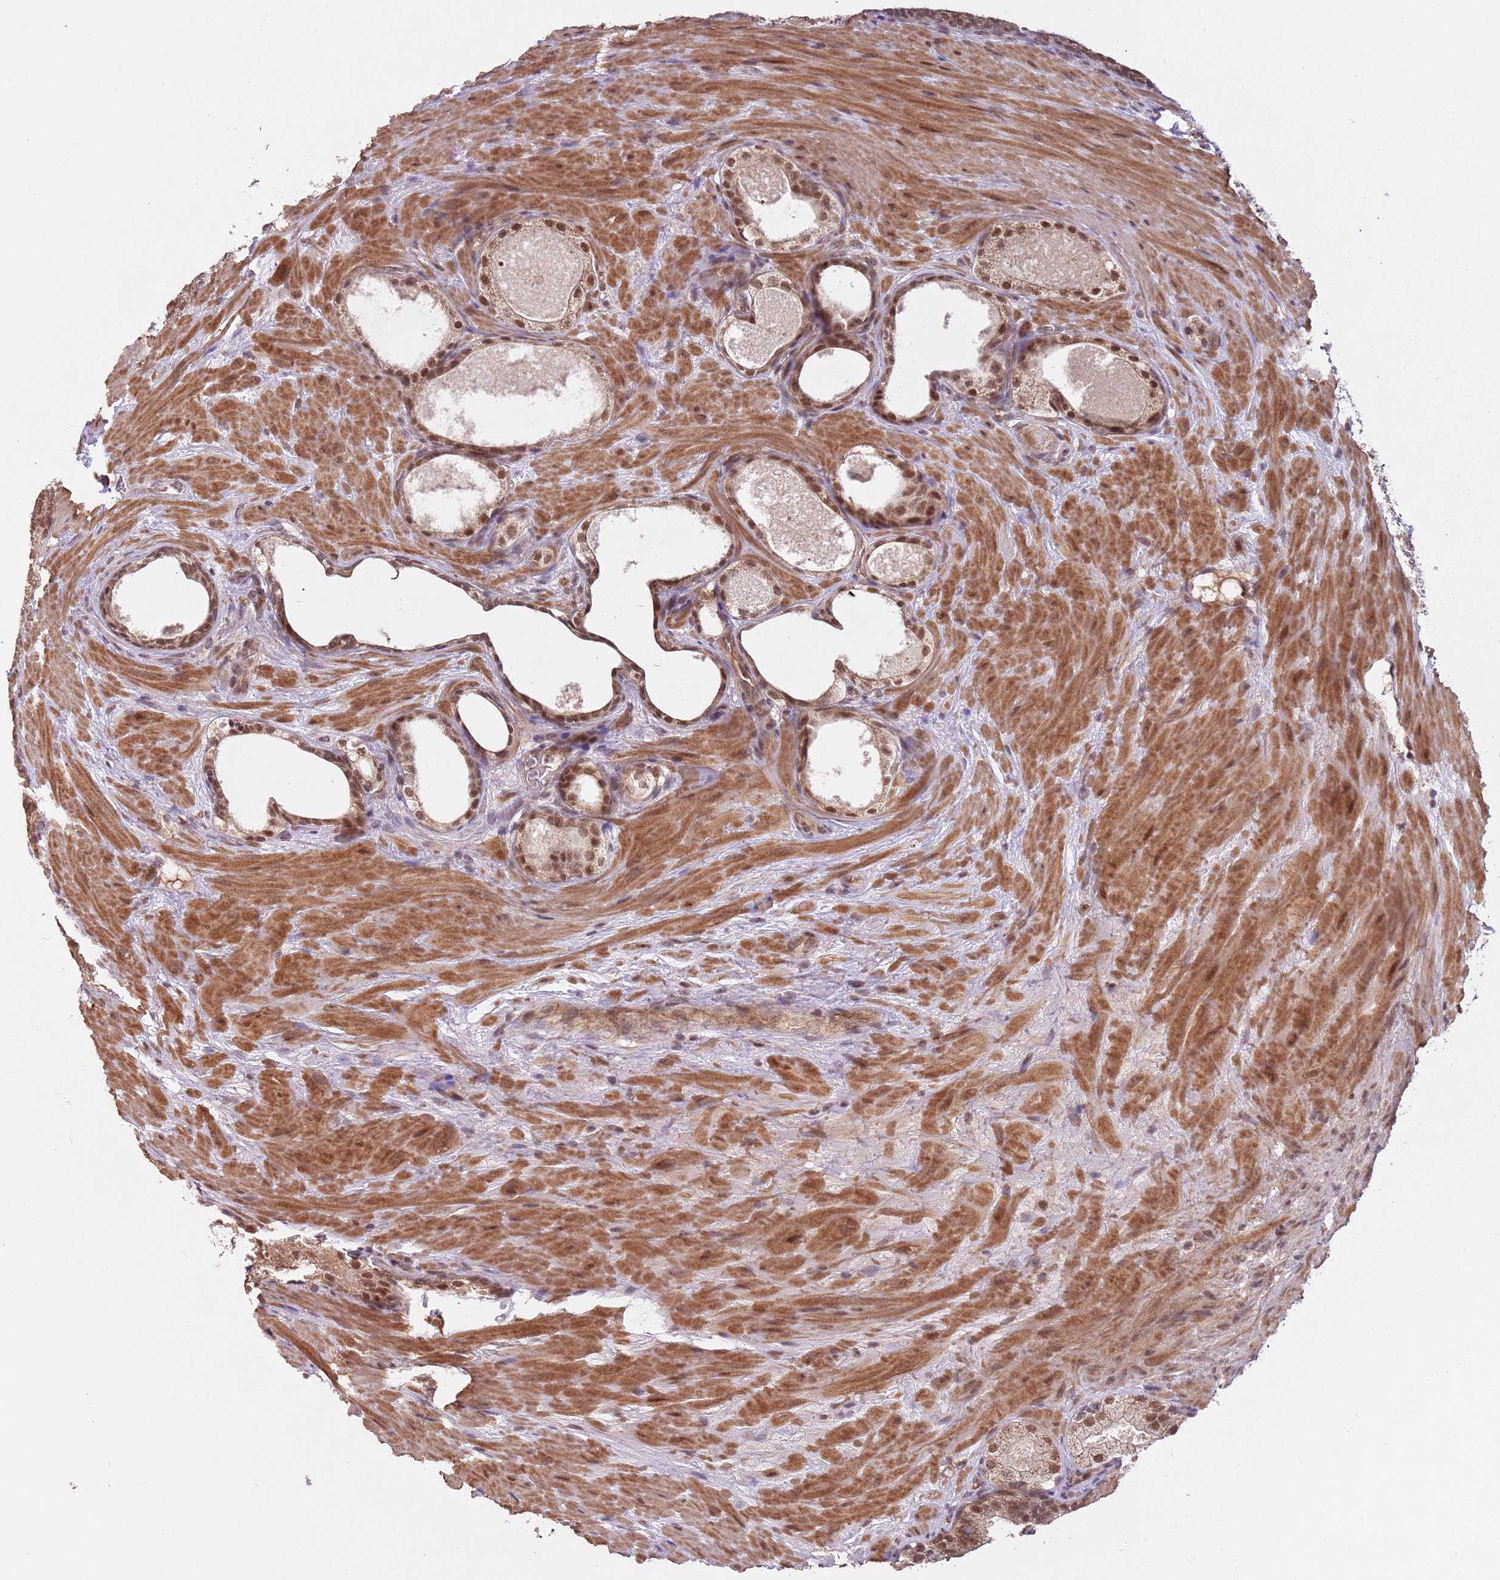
{"staining": {"intensity": "strong", "quantity": ">75%", "location": "nuclear"}, "tissue": "prostate cancer", "cell_type": "Tumor cells", "image_type": "cancer", "snomed": [{"axis": "morphology", "description": "Adenocarcinoma, High grade"}, {"axis": "topography", "description": "Prostate"}], "caption": "High-power microscopy captured an immunohistochemistry image of adenocarcinoma (high-grade) (prostate), revealing strong nuclear staining in about >75% of tumor cells. (DAB (3,3'-diaminobenzidine) IHC, brown staining for protein, blue staining for nuclei).", "gene": "SUDS3", "patient": {"sex": "male", "age": 60}}